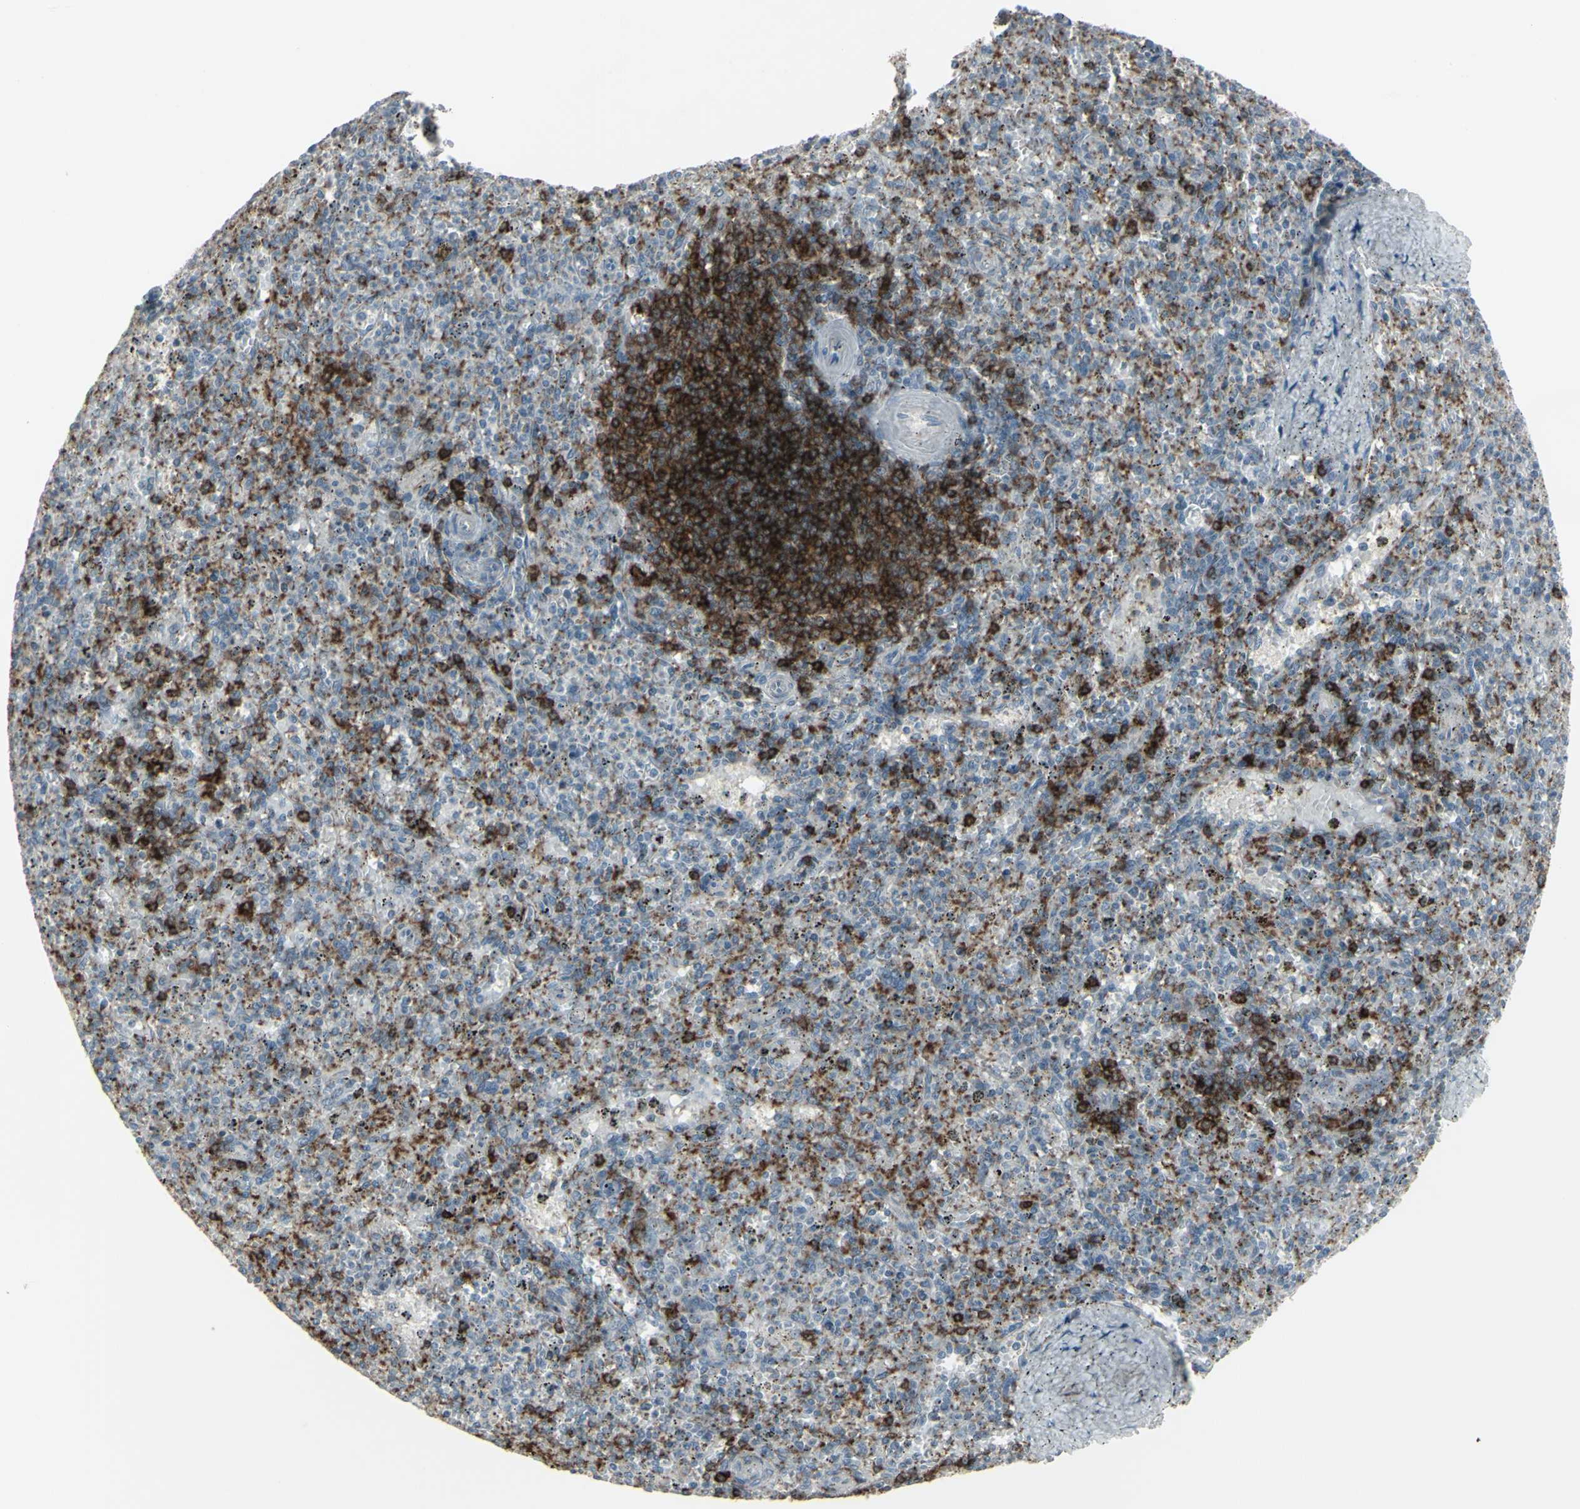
{"staining": {"intensity": "strong", "quantity": "<25%", "location": "cytoplasmic/membranous"}, "tissue": "spleen", "cell_type": "Cells in red pulp", "image_type": "normal", "snomed": [{"axis": "morphology", "description": "Normal tissue, NOS"}, {"axis": "topography", "description": "Spleen"}], "caption": "Immunohistochemical staining of unremarkable spleen demonstrates <25% levels of strong cytoplasmic/membranous protein expression in approximately <25% of cells in red pulp.", "gene": "CD79B", "patient": {"sex": "male", "age": 72}}